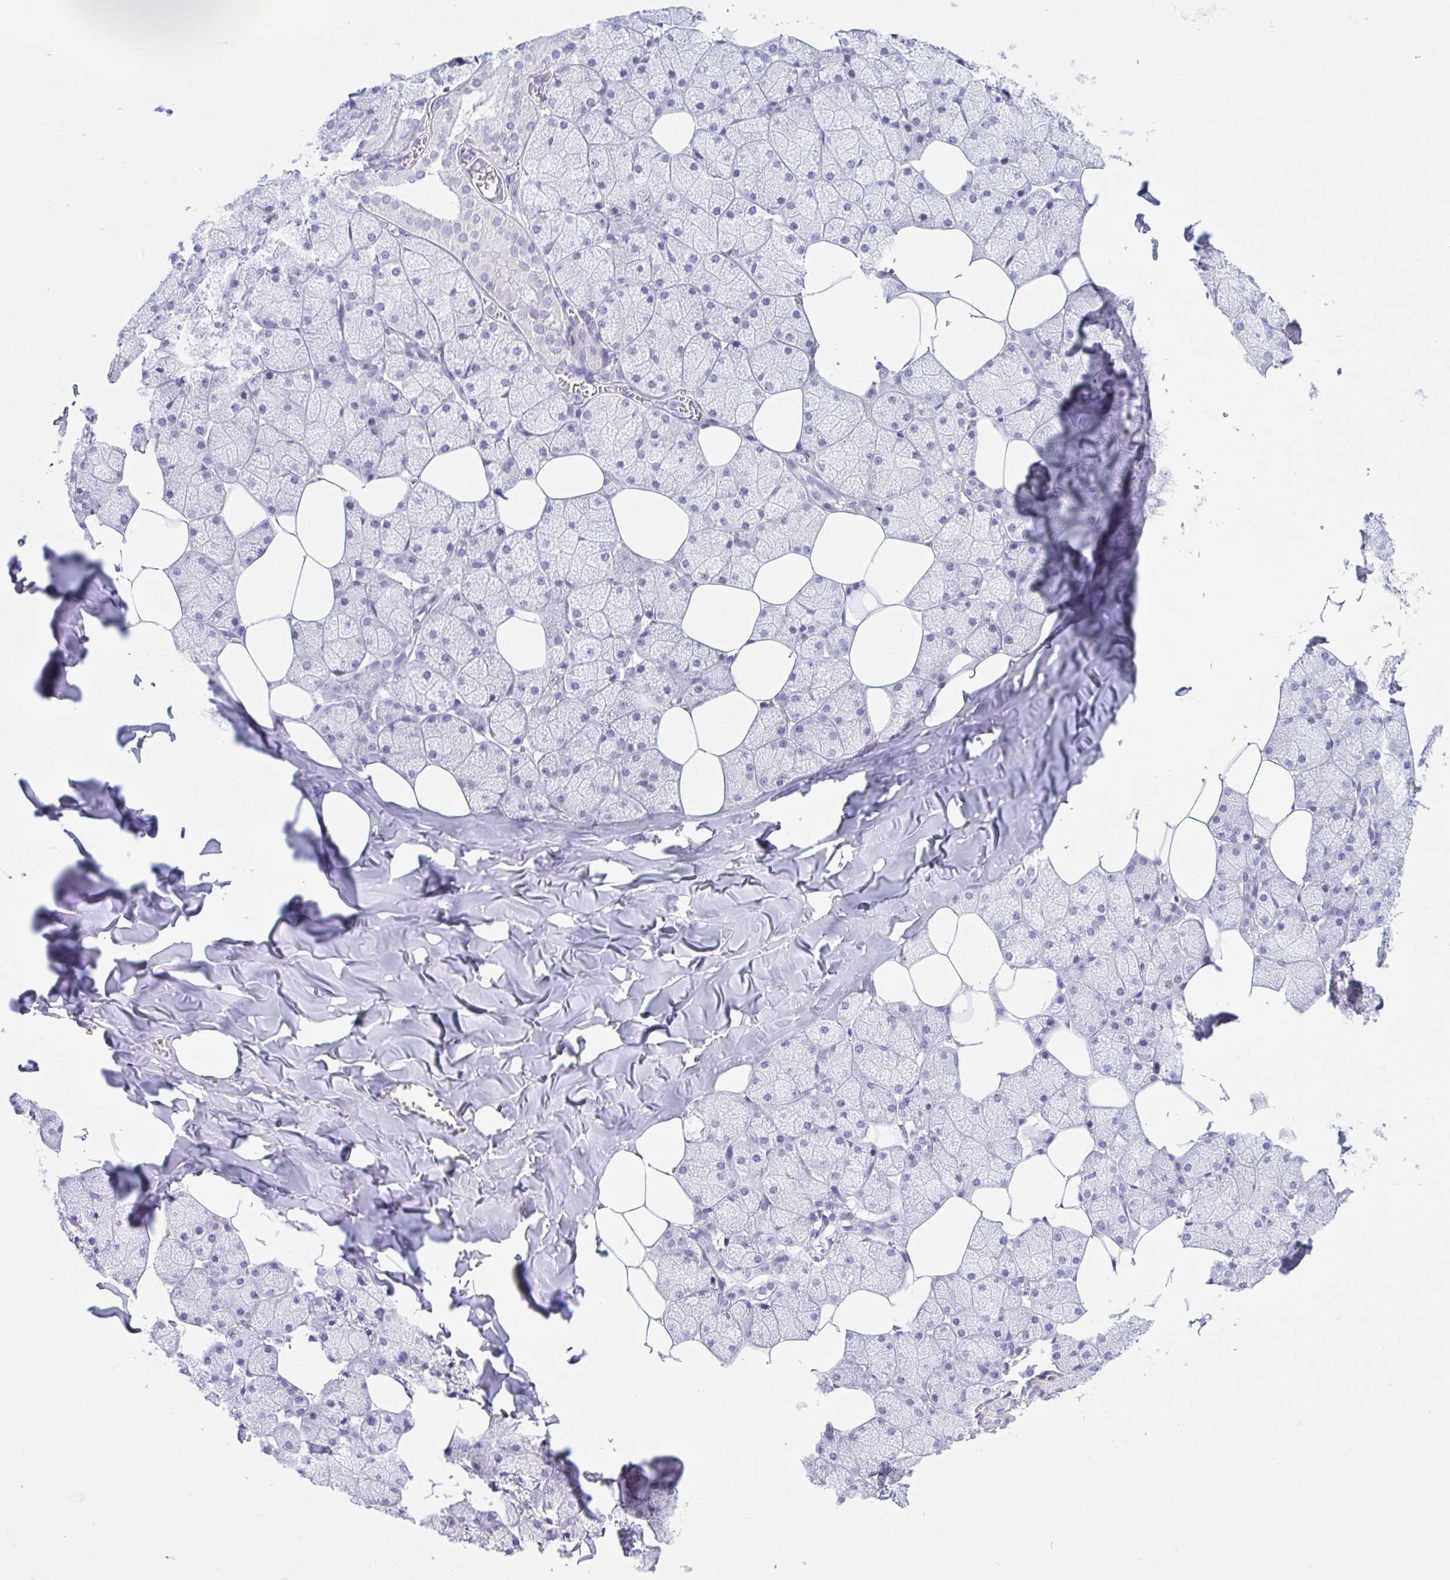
{"staining": {"intensity": "negative", "quantity": "none", "location": "none"}, "tissue": "salivary gland", "cell_type": "Glandular cells", "image_type": "normal", "snomed": [{"axis": "morphology", "description": "Normal tissue, NOS"}, {"axis": "topography", "description": "Salivary gland"}, {"axis": "topography", "description": "Peripheral nerve tissue"}], "caption": "Glandular cells are negative for brown protein staining in normal salivary gland. Brightfield microscopy of IHC stained with DAB (3,3'-diaminobenzidine) (brown) and hematoxylin (blue), captured at high magnification.", "gene": "CNGB3", "patient": {"sex": "male", "age": 38}}